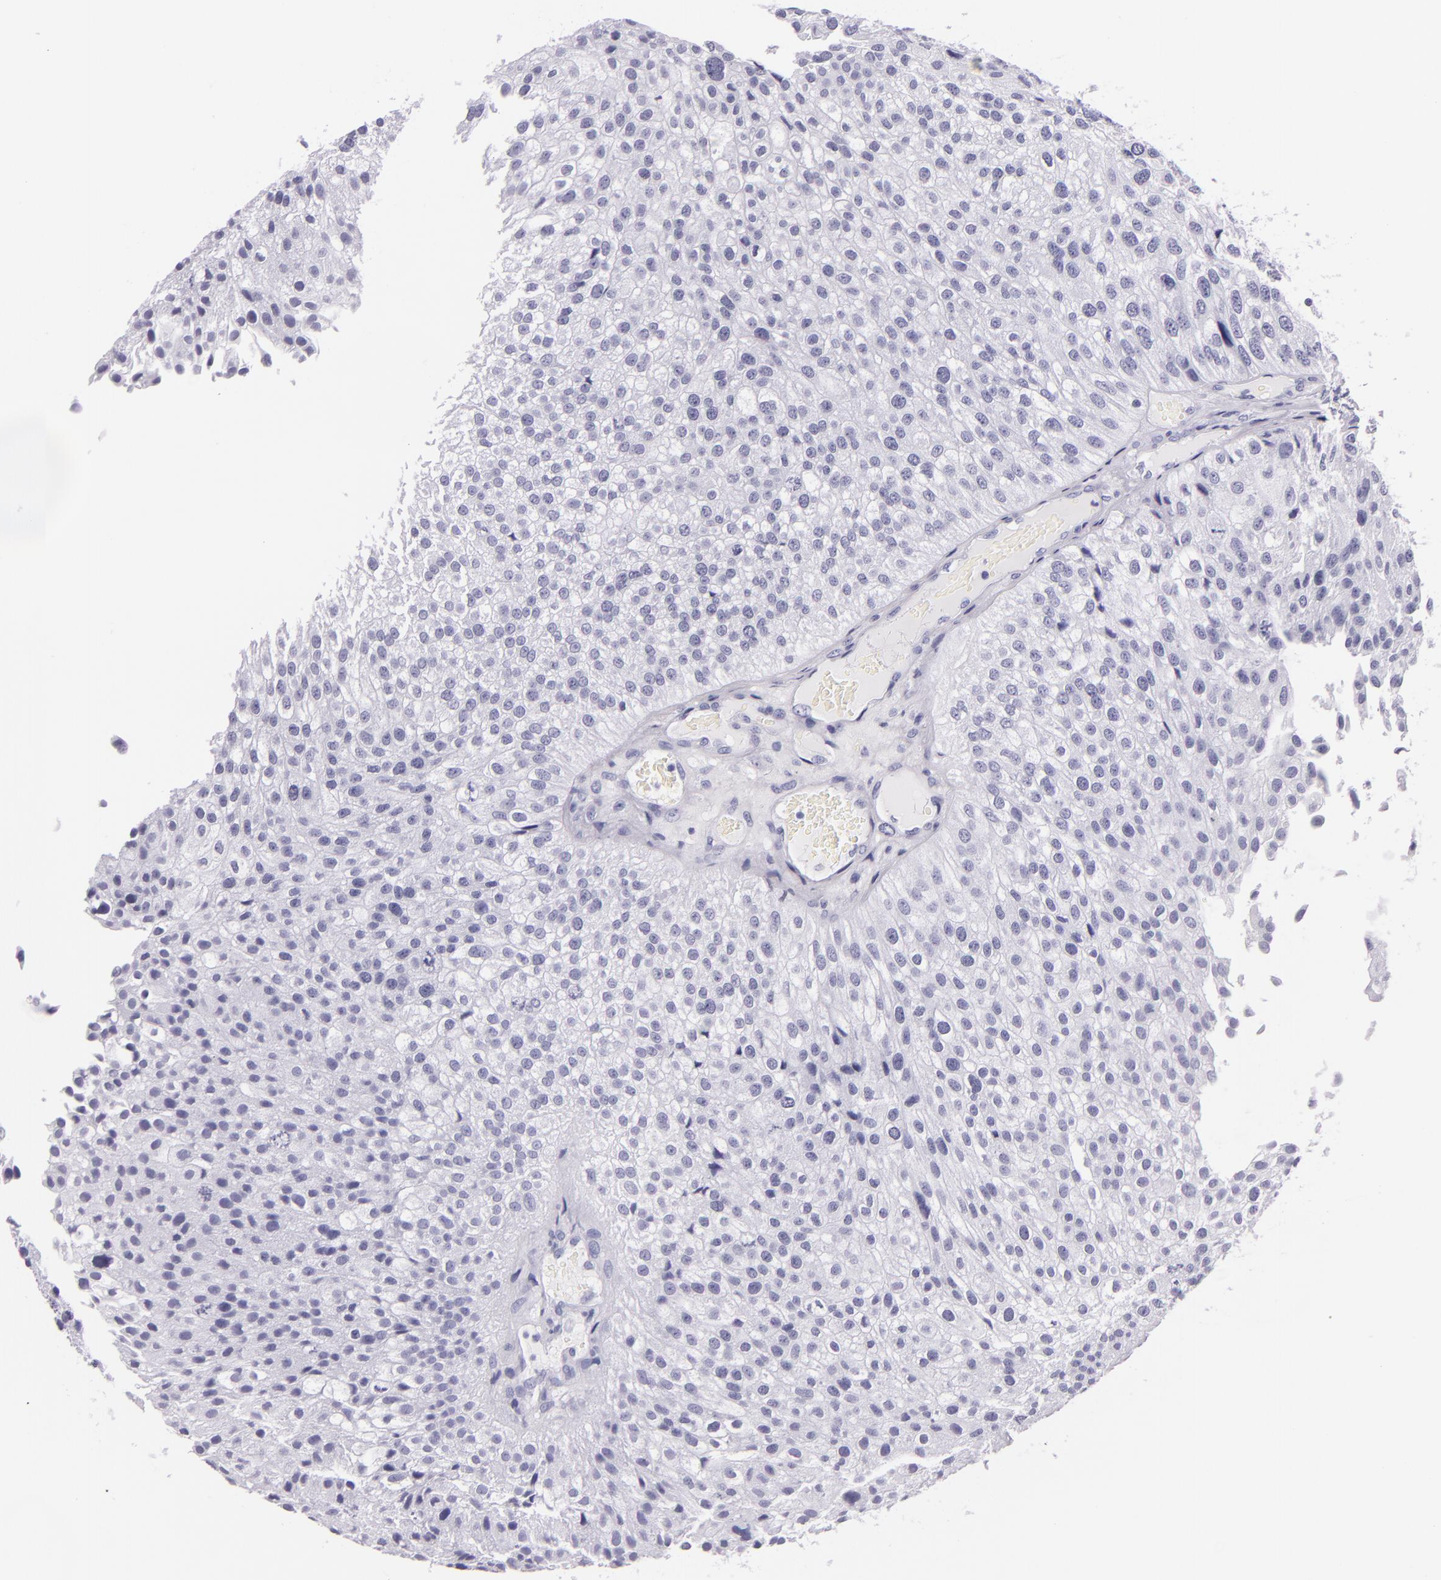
{"staining": {"intensity": "negative", "quantity": "none", "location": "none"}, "tissue": "urothelial cancer", "cell_type": "Tumor cells", "image_type": "cancer", "snomed": [{"axis": "morphology", "description": "Urothelial carcinoma, Low grade"}, {"axis": "topography", "description": "Urinary bladder"}], "caption": "Immunohistochemistry image of neoplastic tissue: human urothelial cancer stained with DAB demonstrates no significant protein expression in tumor cells.", "gene": "MT1A", "patient": {"sex": "female", "age": 89}}